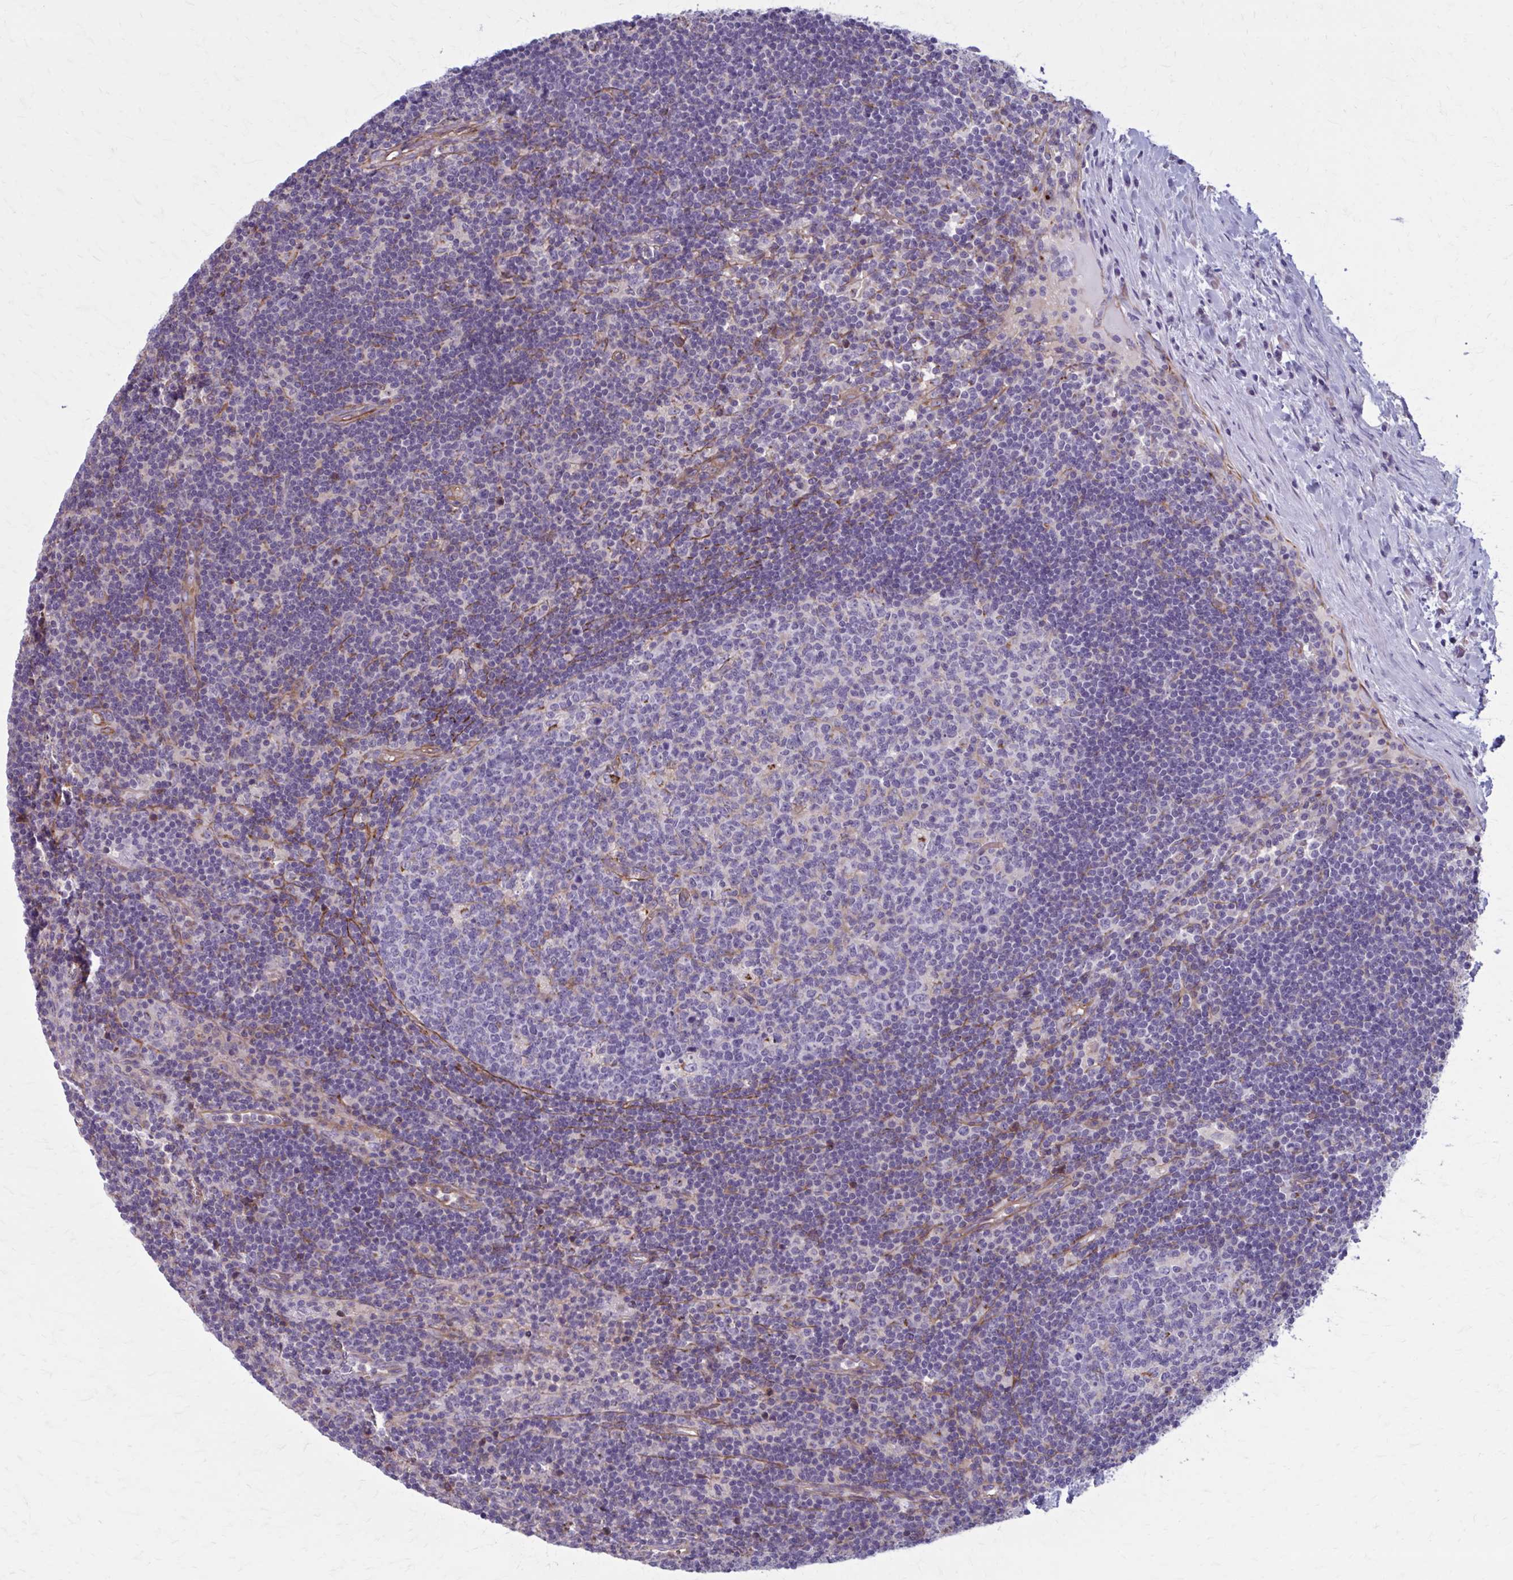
{"staining": {"intensity": "moderate", "quantity": "<25%", "location": "cytoplasmic/membranous"}, "tissue": "lymph node", "cell_type": "Germinal center cells", "image_type": "normal", "snomed": [{"axis": "morphology", "description": "Normal tissue, NOS"}, {"axis": "topography", "description": "Lymph node"}], "caption": "This image shows IHC staining of benign human lymph node, with low moderate cytoplasmic/membranous positivity in about <25% of germinal center cells.", "gene": "ZDHHC7", "patient": {"sex": "male", "age": 67}}